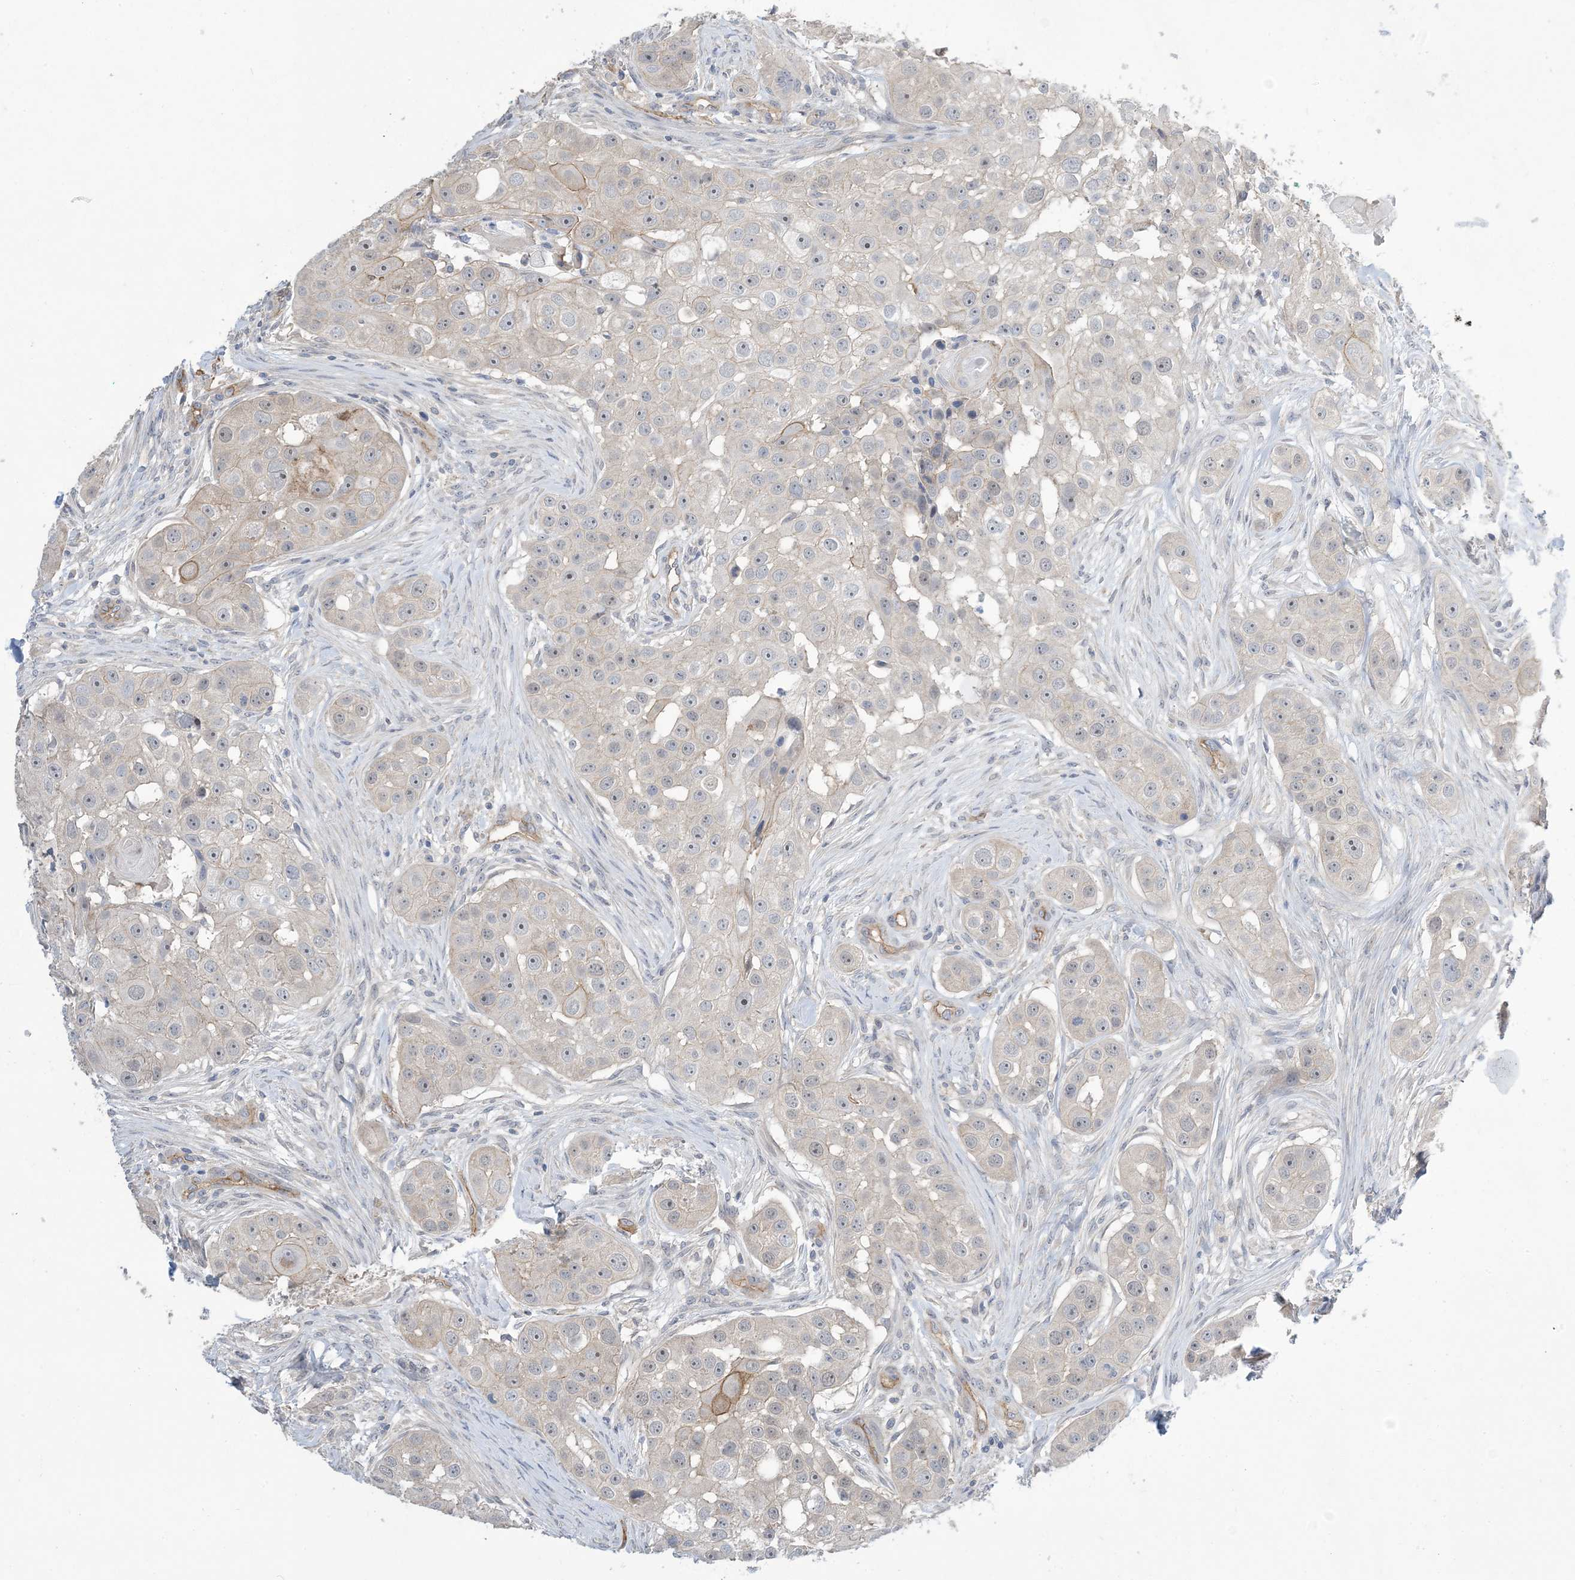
{"staining": {"intensity": "weak", "quantity": "<25%", "location": "cytoplasmic/membranous"}, "tissue": "head and neck cancer", "cell_type": "Tumor cells", "image_type": "cancer", "snomed": [{"axis": "morphology", "description": "Normal tissue, NOS"}, {"axis": "morphology", "description": "Squamous cell carcinoma, NOS"}, {"axis": "topography", "description": "Skeletal muscle"}, {"axis": "topography", "description": "Head-Neck"}], "caption": "Immunohistochemistry image of neoplastic tissue: human head and neck cancer (squamous cell carcinoma) stained with DAB (3,3'-diaminobenzidine) reveals no significant protein expression in tumor cells.", "gene": "AOC1", "patient": {"sex": "male", "age": 51}}